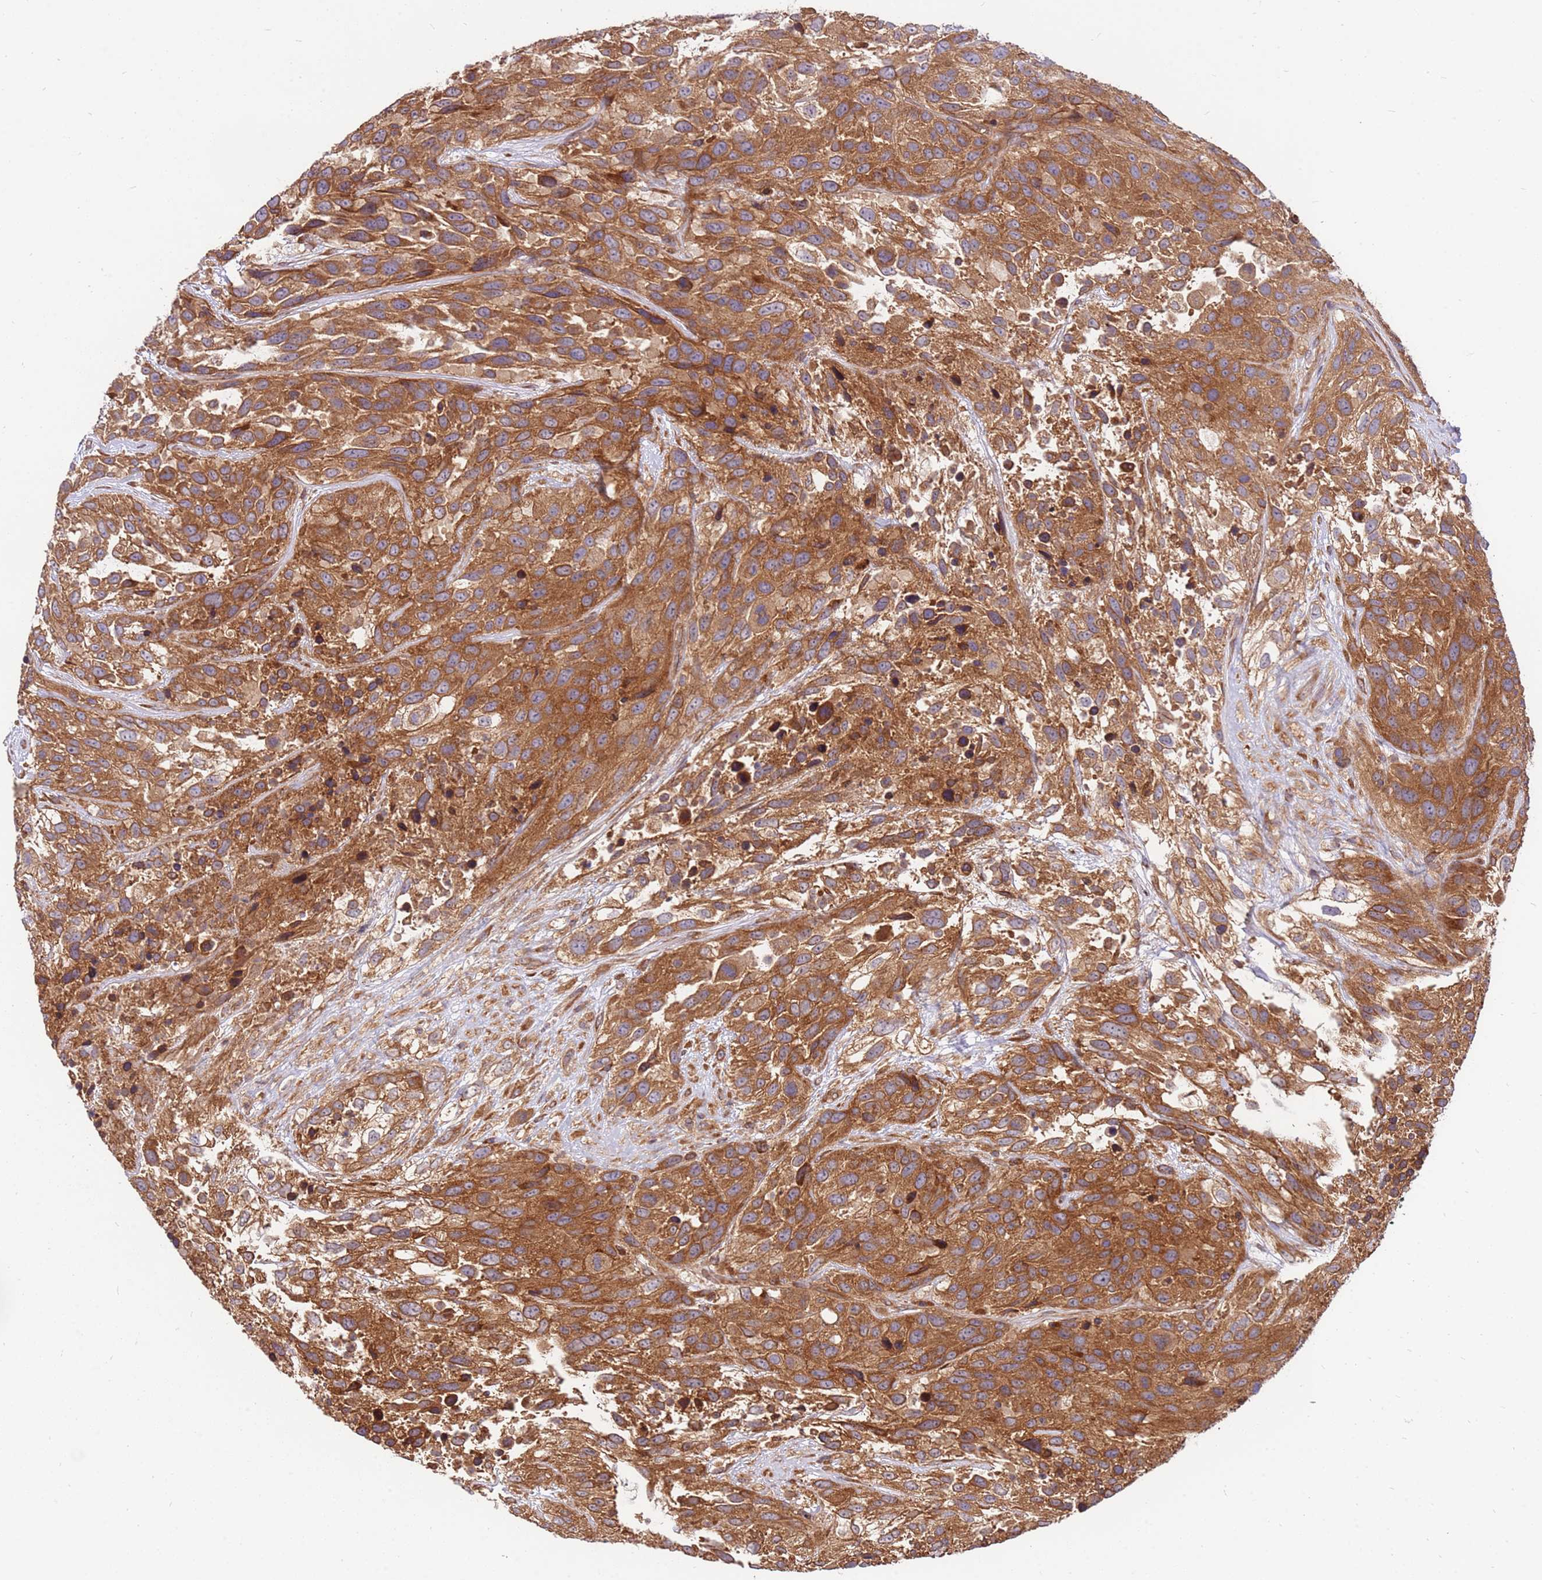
{"staining": {"intensity": "strong", "quantity": ">75%", "location": "cytoplasmic/membranous"}, "tissue": "urothelial cancer", "cell_type": "Tumor cells", "image_type": "cancer", "snomed": [{"axis": "morphology", "description": "Urothelial carcinoma, High grade"}, {"axis": "topography", "description": "Urinary bladder"}], "caption": "High-power microscopy captured an immunohistochemistry image of urothelial cancer, revealing strong cytoplasmic/membranous expression in approximately >75% of tumor cells.", "gene": "SLC44A5", "patient": {"sex": "female", "age": 70}}